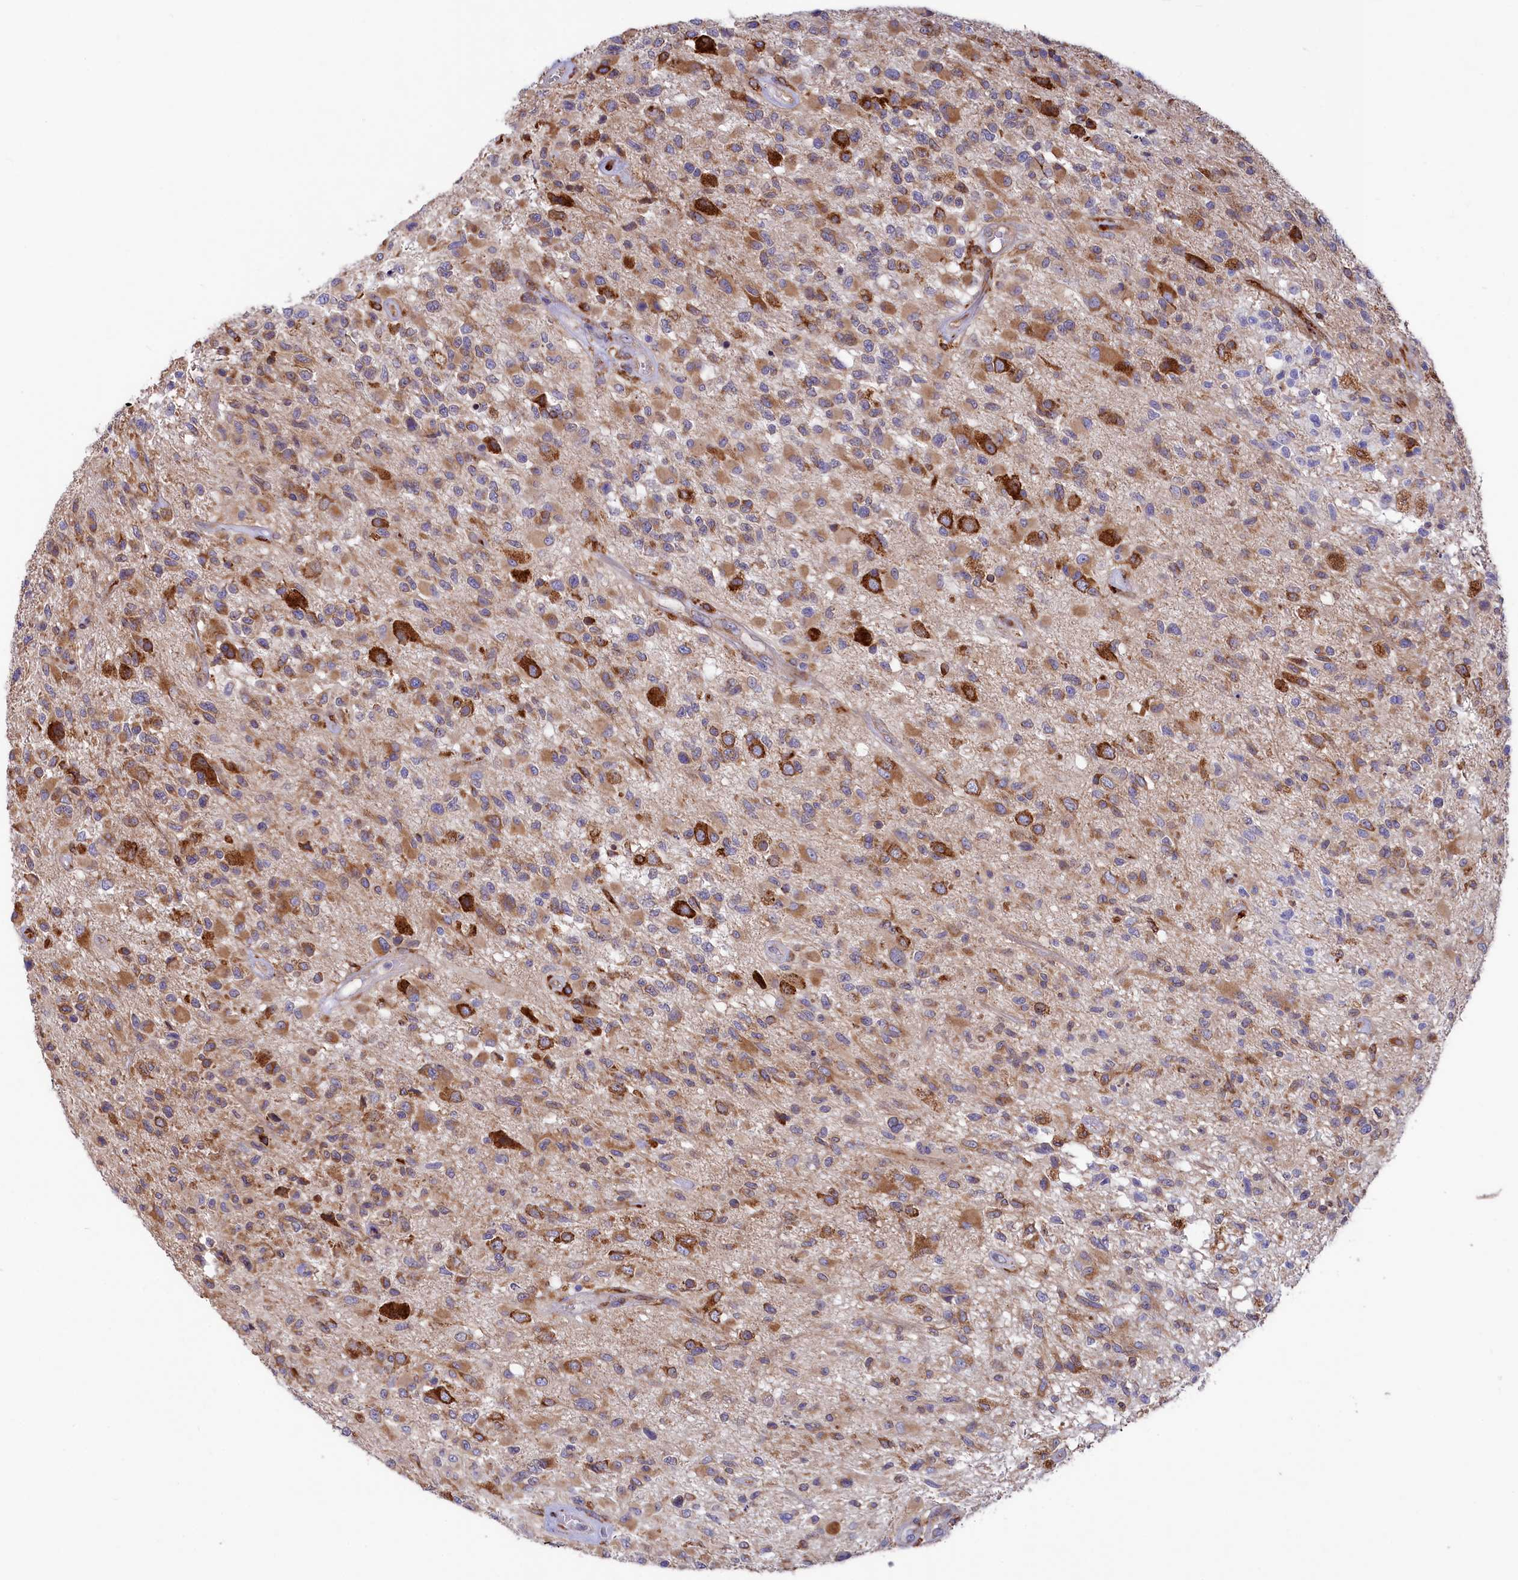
{"staining": {"intensity": "moderate", "quantity": "25%-75%", "location": "cytoplasmic/membranous"}, "tissue": "glioma", "cell_type": "Tumor cells", "image_type": "cancer", "snomed": [{"axis": "morphology", "description": "Glioma, malignant, High grade"}, {"axis": "morphology", "description": "Glioblastoma, NOS"}, {"axis": "topography", "description": "Brain"}], "caption": "High-magnification brightfield microscopy of glioma stained with DAB (3,3'-diaminobenzidine) (brown) and counterstained with hematoxylin (blue). tumor cells exhibit moderate cytoplasmic/membranous staining is appreciated in about25%-75% of cells.", "gene": "CHID1", "patient": {"sex": "male", "age": 60}}